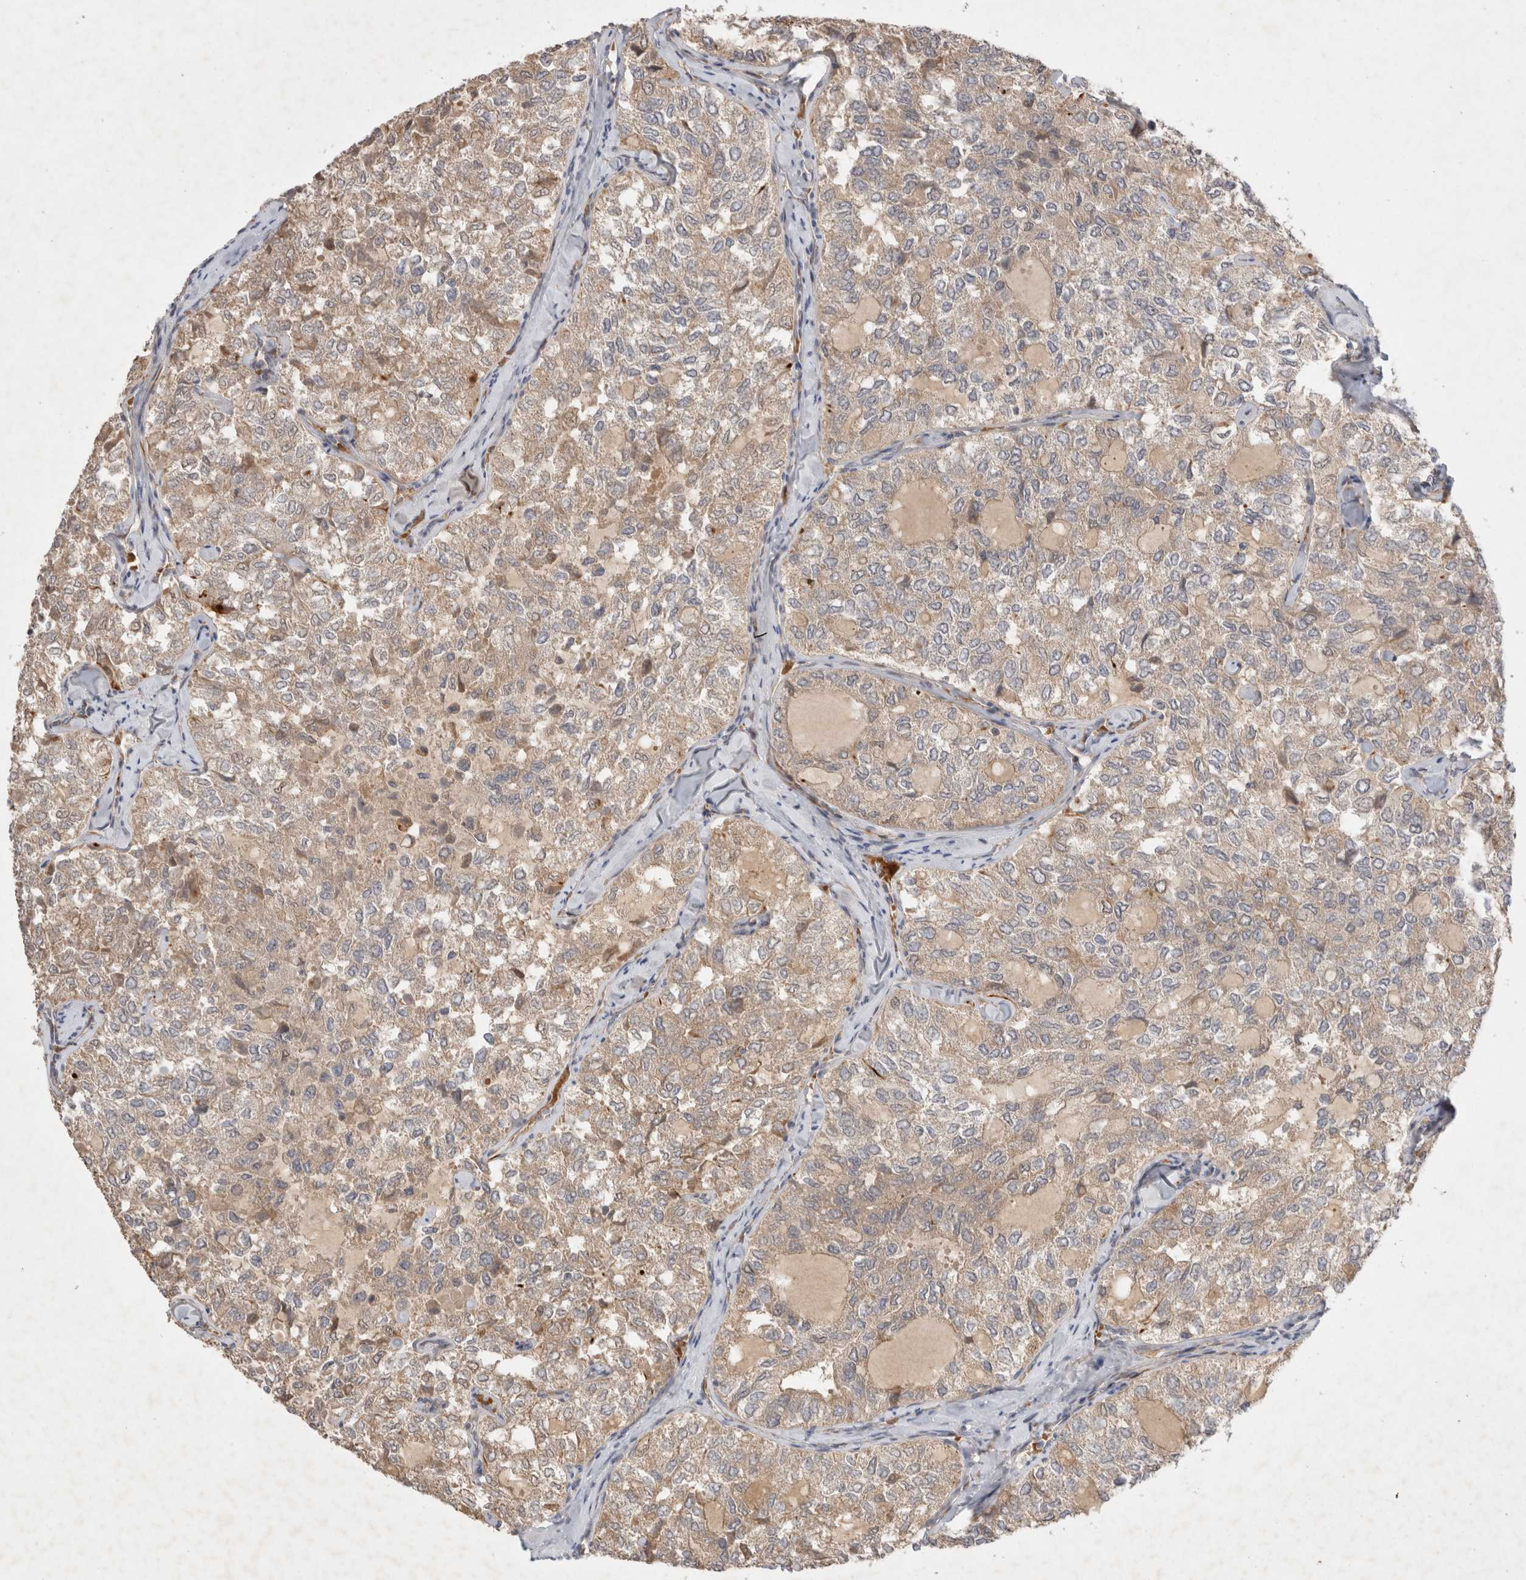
{"staining": {"intensity": "weak", "quantity": ">75%", "location": "cytoplasmic/membranous"}, "tissue": "thyroid cancer", "cell_type": "Tumor cells", "image_type": "cancer", "snomed": [{"axis": "morphology", "description": "Follicular adenoma carcinoma, NOS"}, {"axis": "topography", "description": "Thyroid gland"}], "caption": "Immunohistochemistry (IHC) of human follicular adenoma carcinoma (thyroid) displays low levels of weak cytoplasmic/membranous positivity in approximately >75% of tumor cells.", "gene": "NMU", "patient": {"sex": "male", "age": 75}}